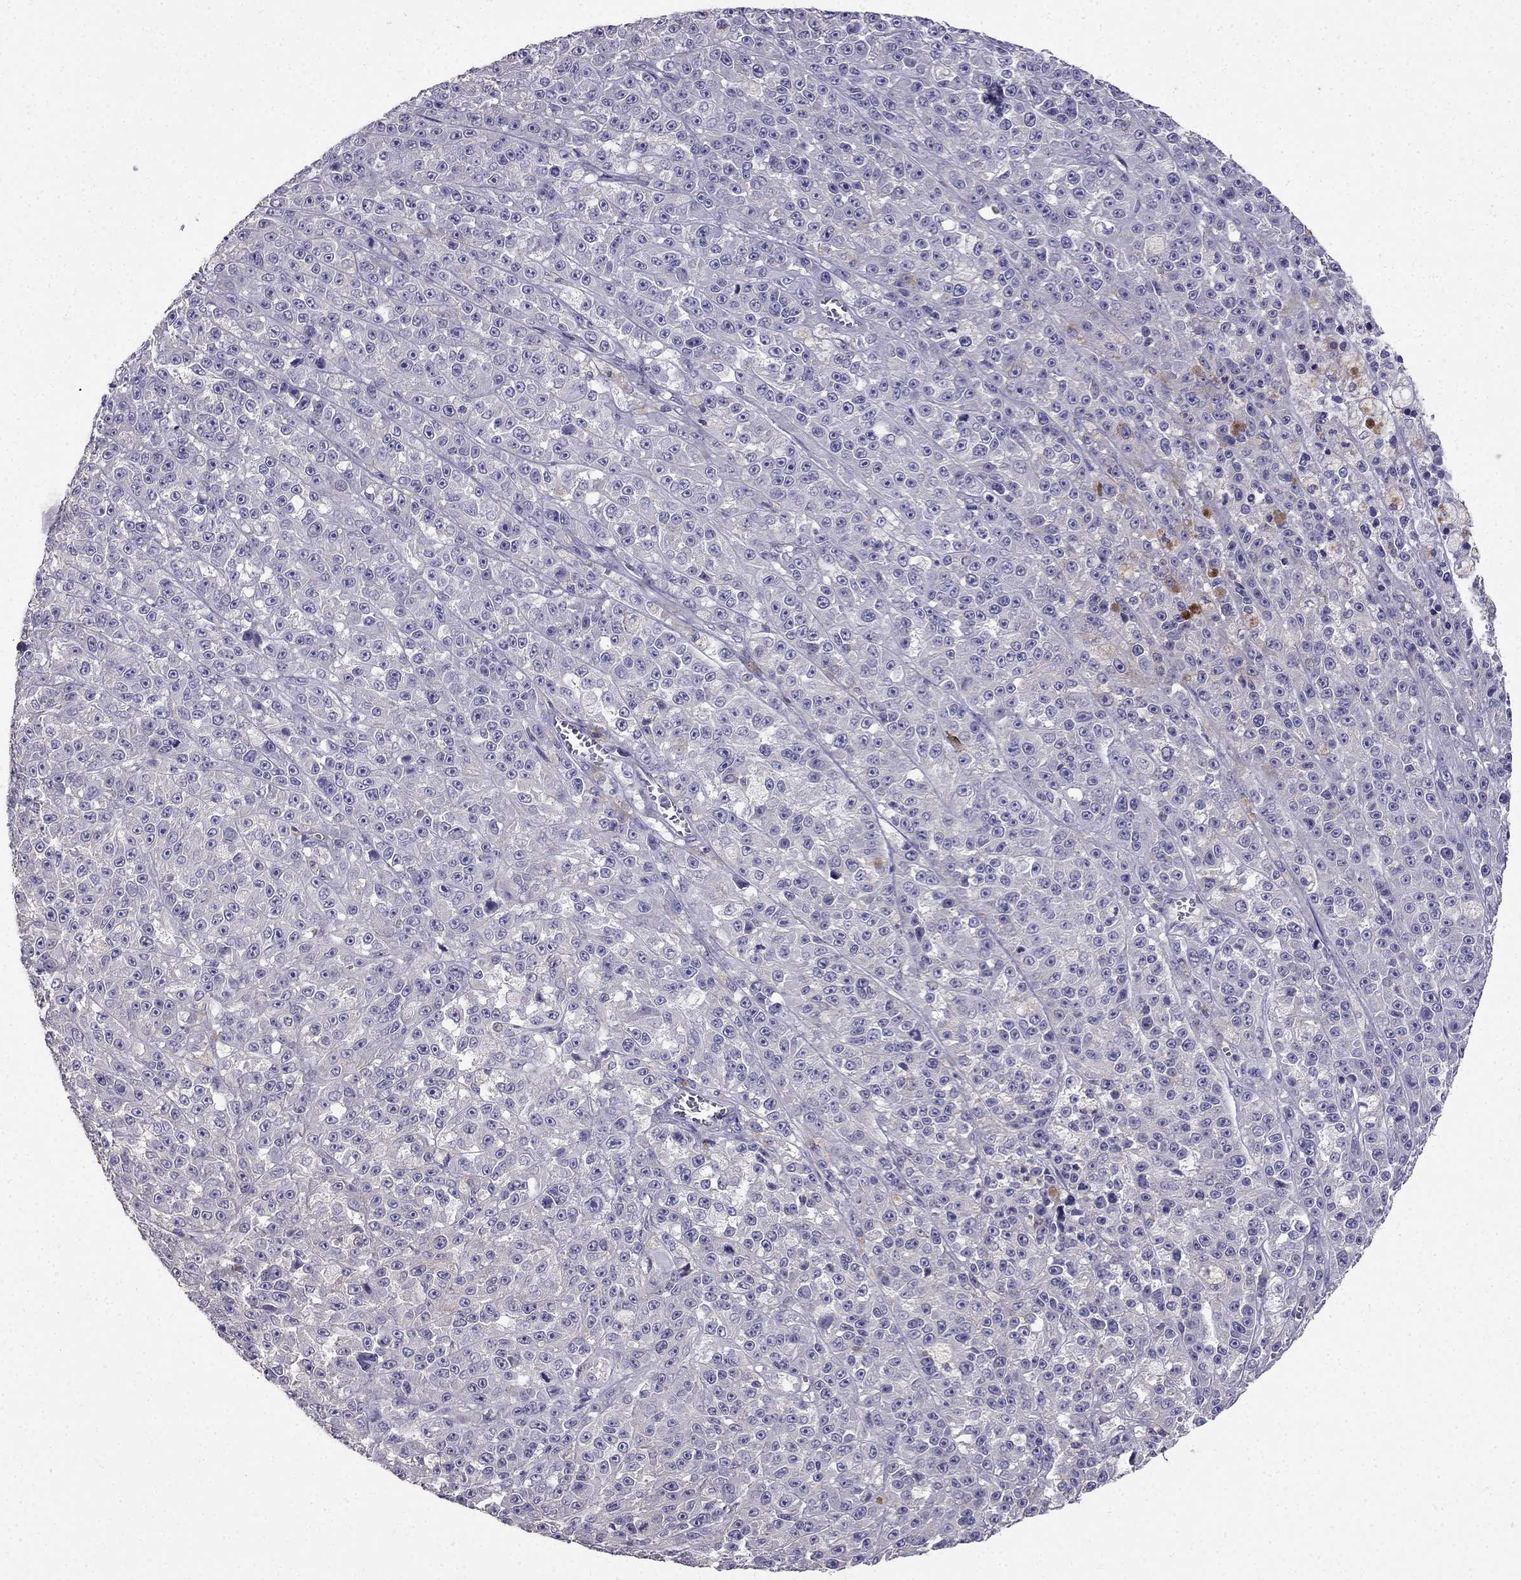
{"staining": {"intensity": "negative", "quantity": "none", "location": "none"}, "tissue": "melanoma", "cell_type": "Tumor cells", "image_type": "cancer", "snomed": [{"axis": "morphology", "description": "Malignant melanoma, NOS"}, {"axis": "topography", "description": "Skin"}], "caption": "Tumor cells are negative for protein expression in human malignant melanoma. (DAB (3,3'-diaminobenzidine) immunohistochemistry, high magnification).", "gene": "AS3MT", "patient": {"sex": "female", "age": 58}}